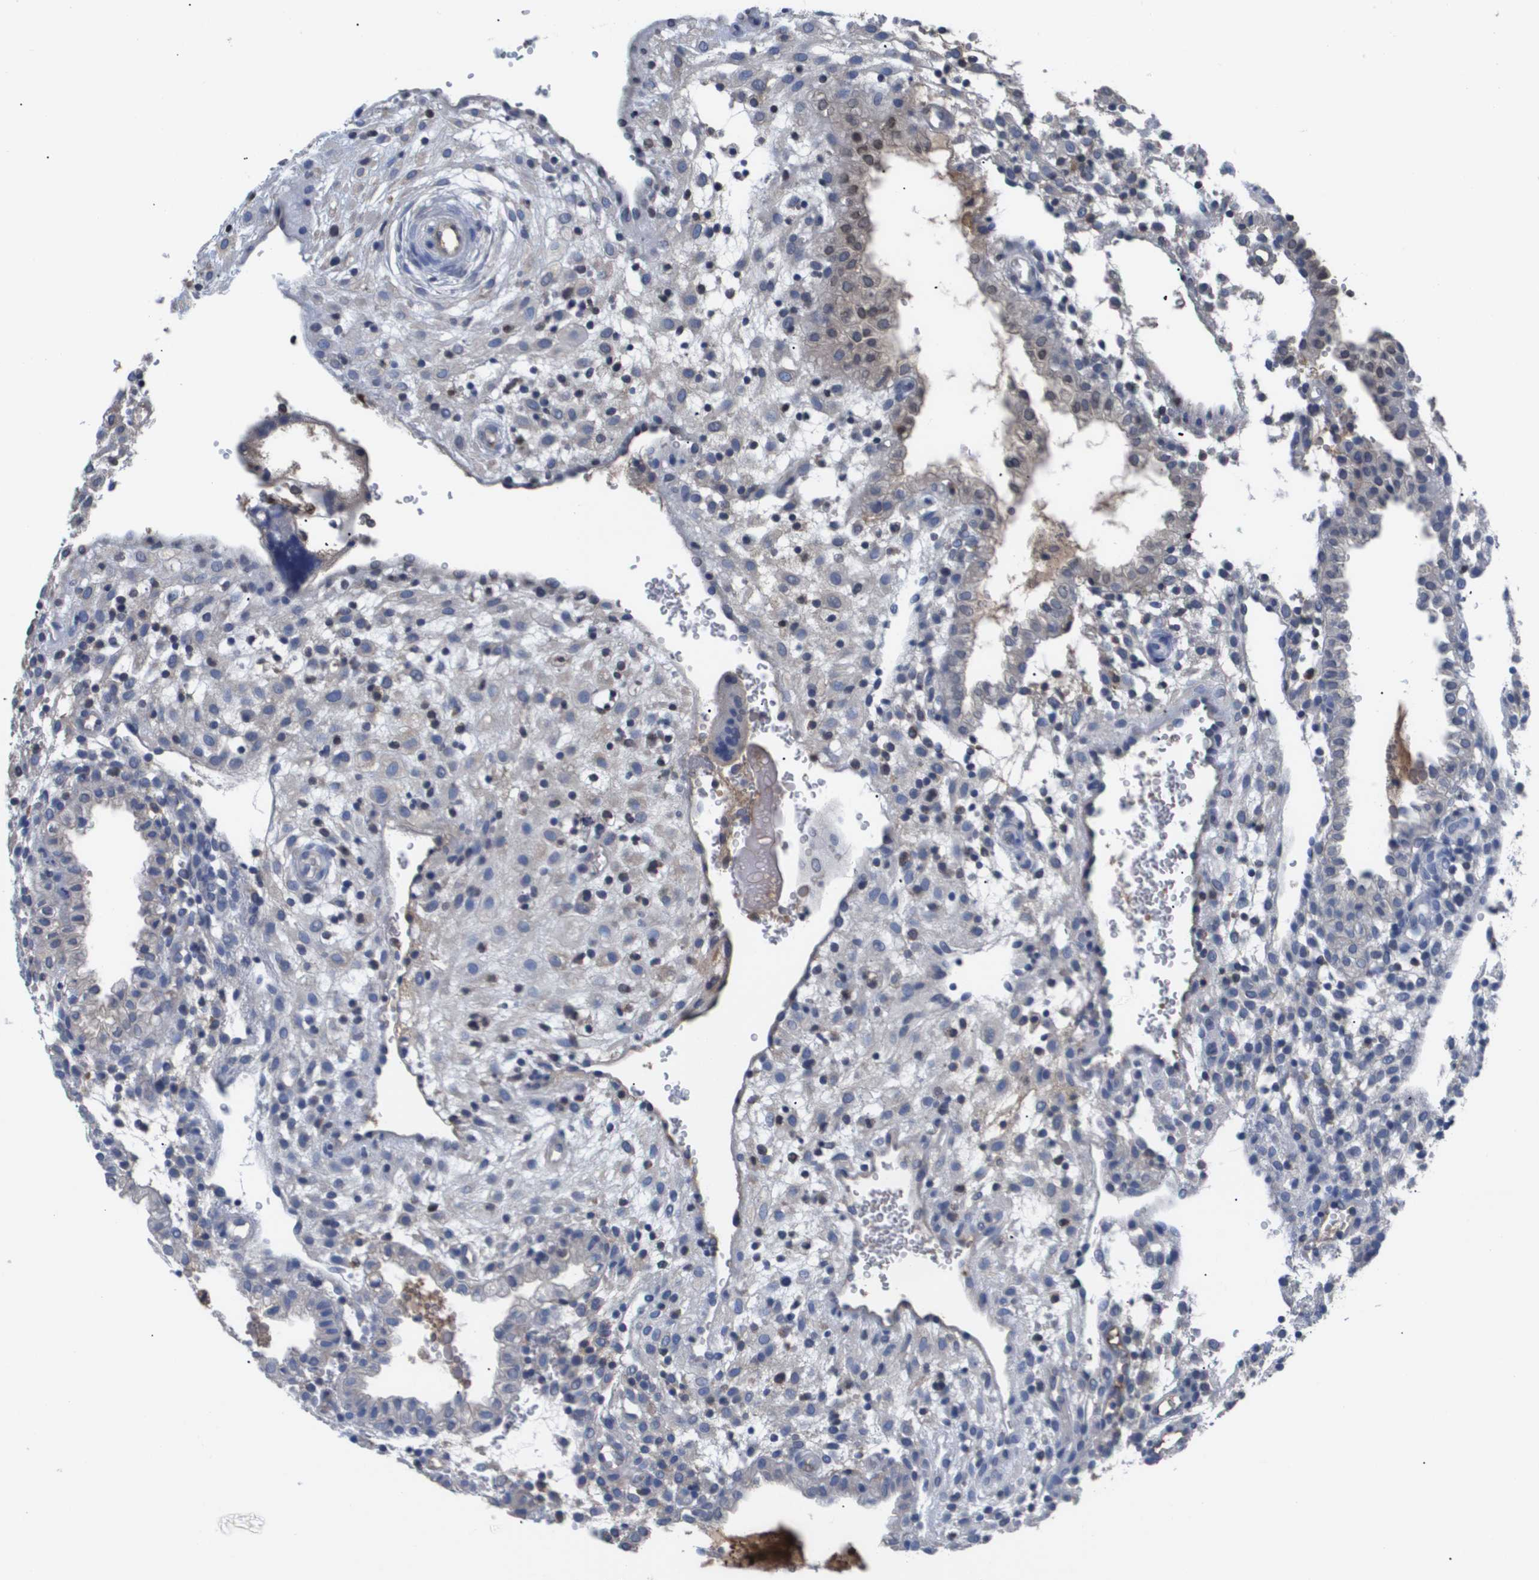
{"staining": {"intensity": "negative", "quantity": "none", "location": "none"}, "tissue": "placenta", "cell_type": "Decidual cells", "image_type": "normal", "snomed": [{"axis": "morphology", "description": "Normal tissue, NOS"}, {"axis": "topography", "description": "Placenta"}], "caption": "A high-resolution histopathology image shows IHC staining of unremarkable placenta, which displays no significant expression in decidual cells. (Stains: DAB (3,3'-diaminobenzidine) immunohistochemistry with hematoxylin counter stain, Microscopy: brightfield microscopy at high magnification).", "gene": "SERPINA6", "patient": {"sex": "female", "age": 18}}